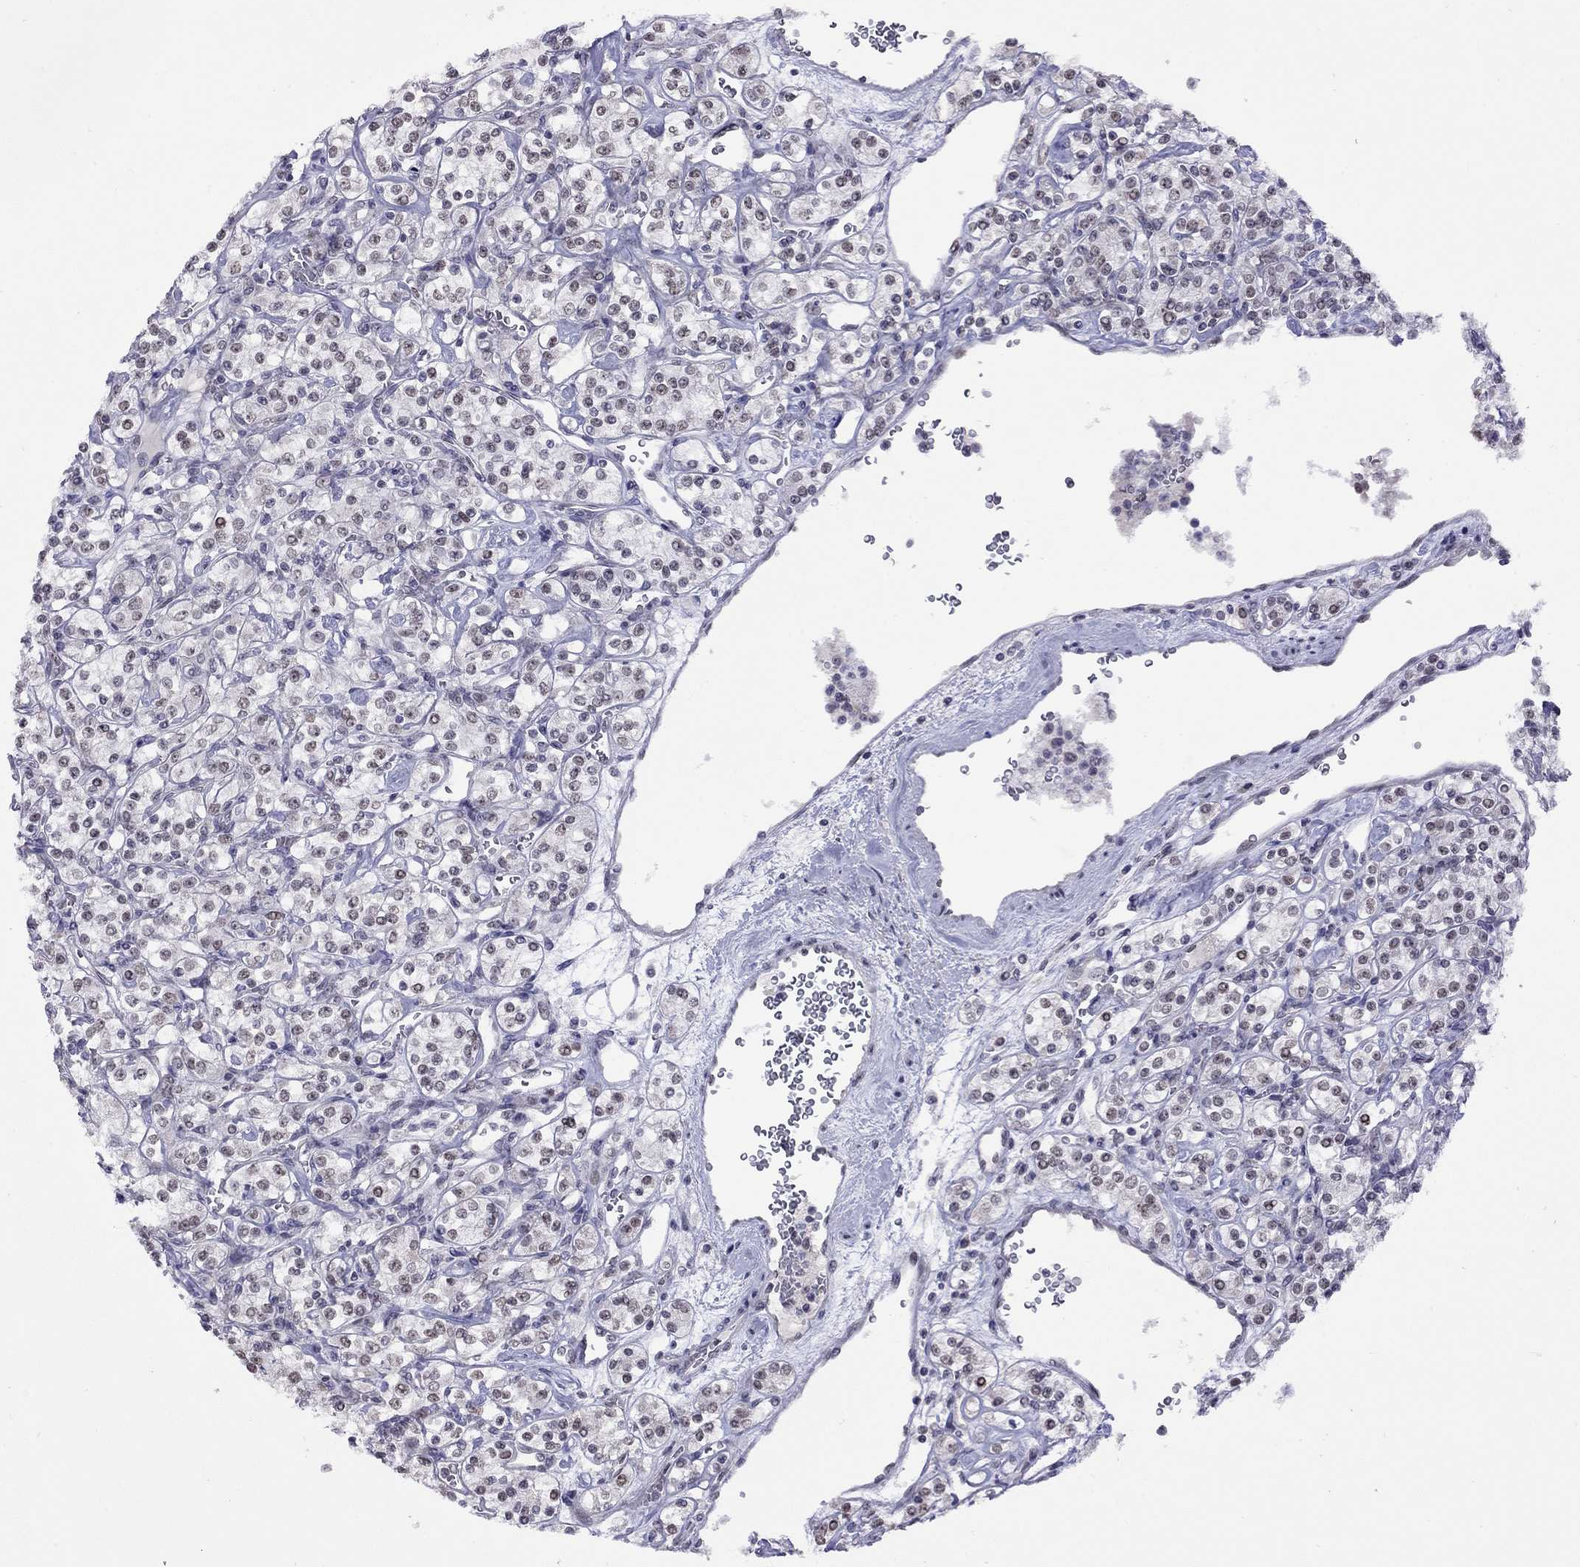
{"staining": {"intensity": "weak", "quantity": "<25%", "location": "nuclear"}, "tissue": "renal cancer", "cell_type": "Tumor cells", "image_type": "cancer", "snomed": [{"axis": "morphology", "description": "Adenocarcinoma, NOS"}, {"axis": "topography", "description": "Kidney"}], "caption": "Immunohistochemistry (IHC) photomicrograph of neoplastic tissue: human renal cancer stained with DAB (3,3'-diaminobenzidine) reveals no significant protein expression in tumor cells.", "gene": "HES5", "patient": {"sex": "male", "age": 77}}